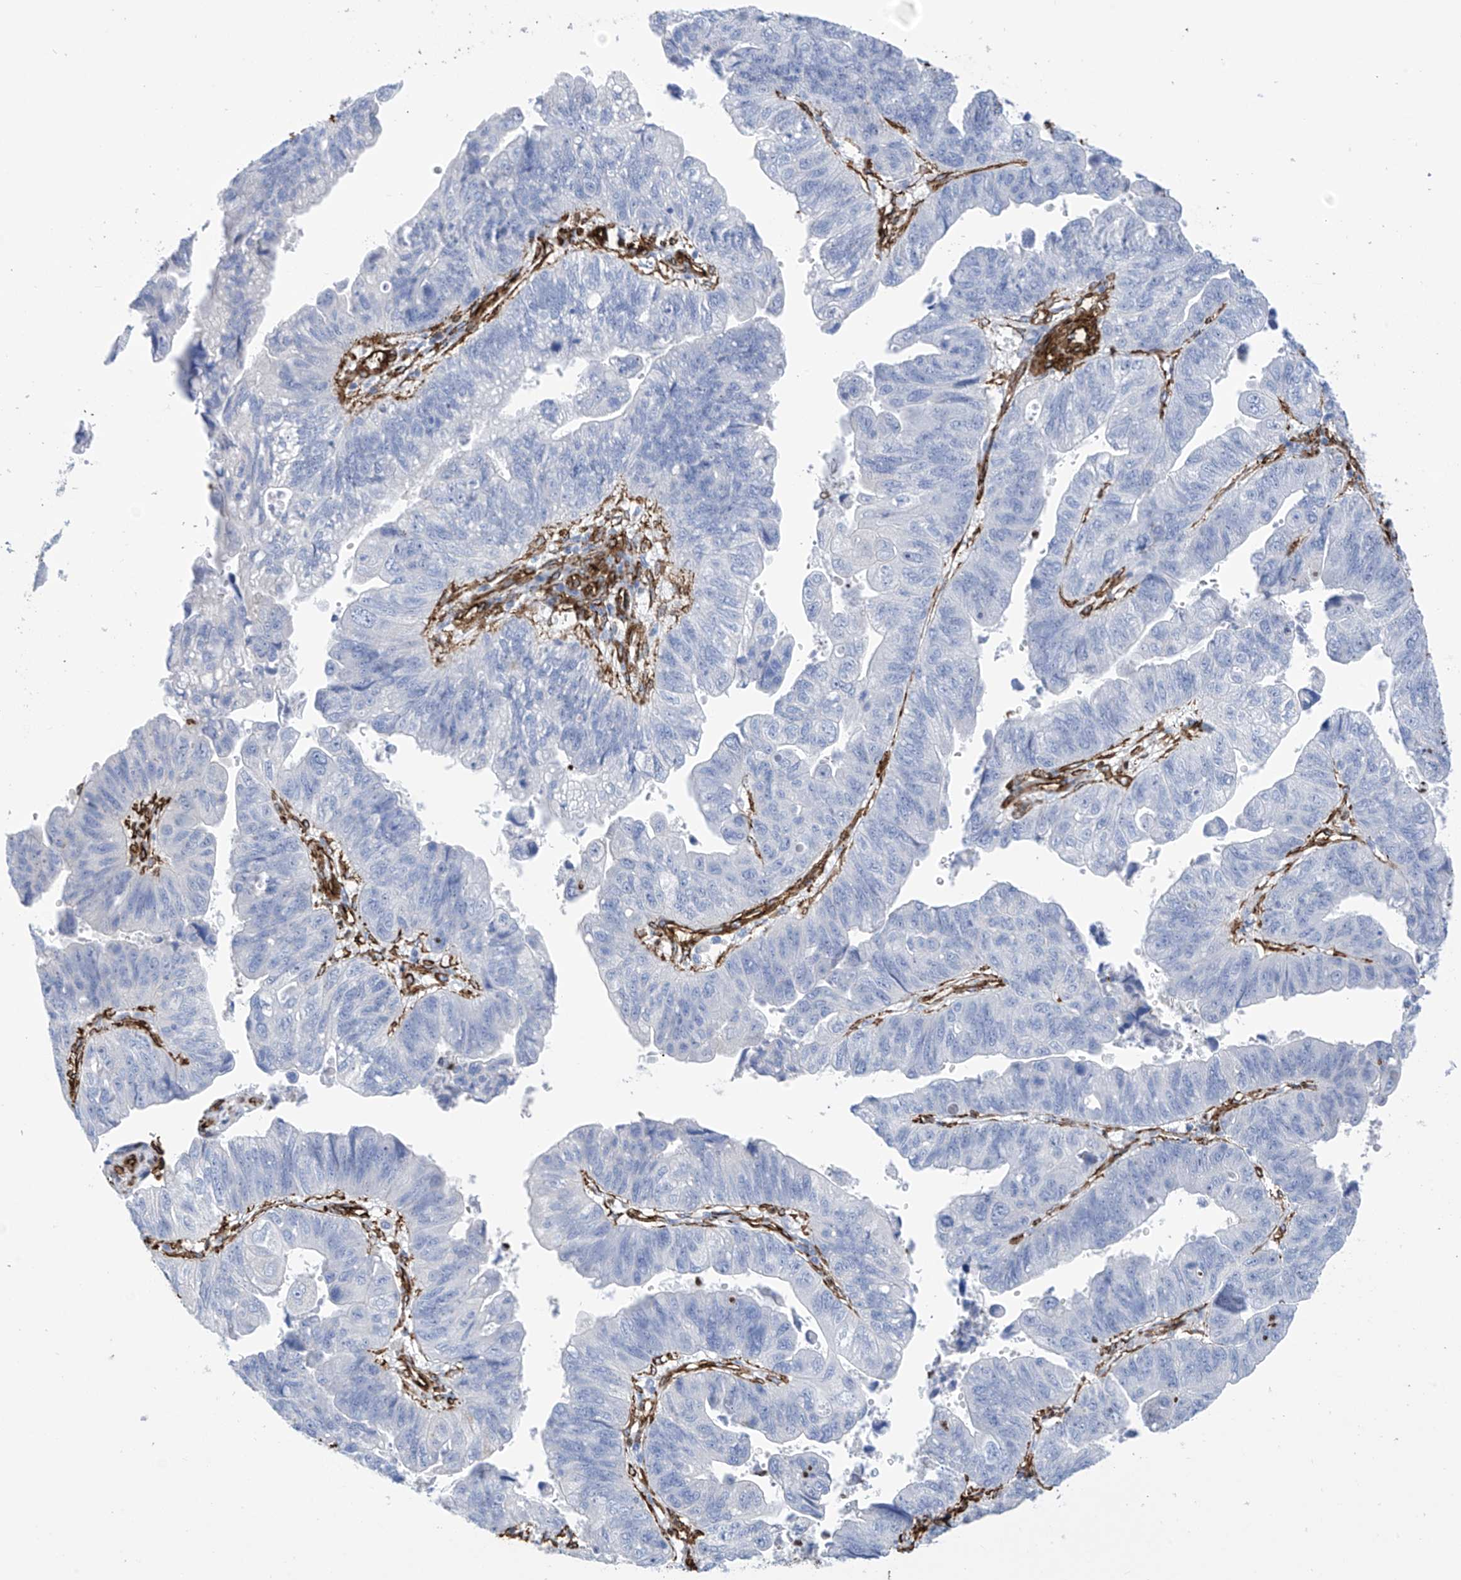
{"staining": {"intensity": "negative", "quantity": "none", "location": "none"}, "tissue": "stomach cancer", "cell_type": "Tumor cells", "image_type": "cancer", "snomed": [{"axis": "morphology", "description": "Adenocarcinoma, NOS"}, {"axis": "topography", "description": "Stomach"}], "caption": "Immunohistochemistry (IHC) image of human stomach cancer (adenocarcinoma) stained for a protein (brown), which displays no positivity in tumor cells.", "gene": "UBTD1", "patient": {"sex": "male", "age": 59}}